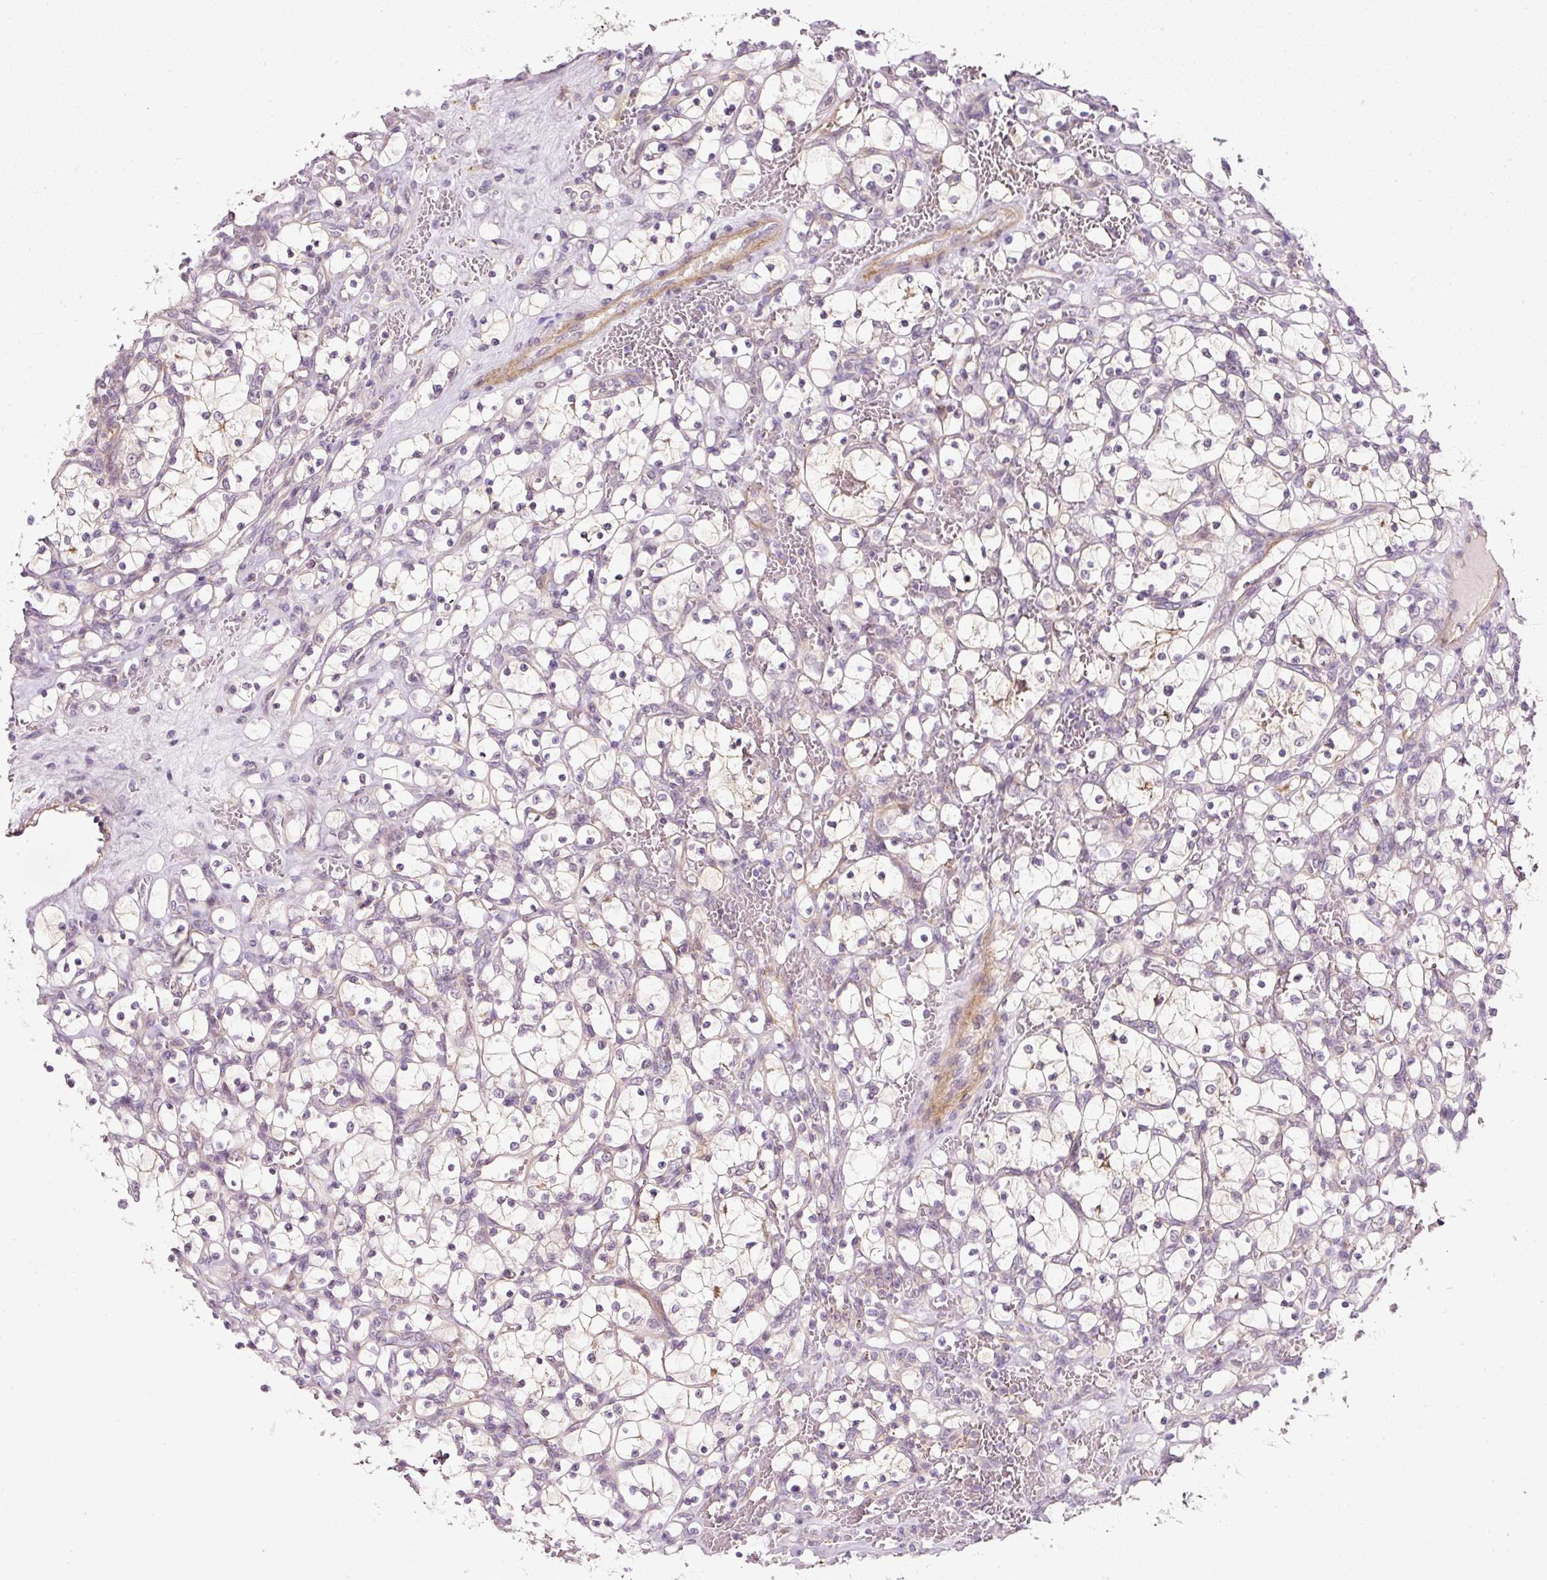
{"staining": {"intensity": "negative", "quantity": "none", "location": "none"}, "tissue": "renal cancer", "cell_type": "Tumor cells", "image_type": "cancer", "snomed": [{"axis": "morphology", "description": "Adenocarcinoma, NOS"}, {"axis": "topography", "description": "Kidney"}], "caption": "There is no significant positivity in tumor cells of renal cancer (adenocarcinoma). Brightfield microscopy of IHC stained with DAB (brown) and hematoxylin (blue), captured at high magnification.", "gene": "TIRAP", "patient": {"sex": "female", "age": 69}}